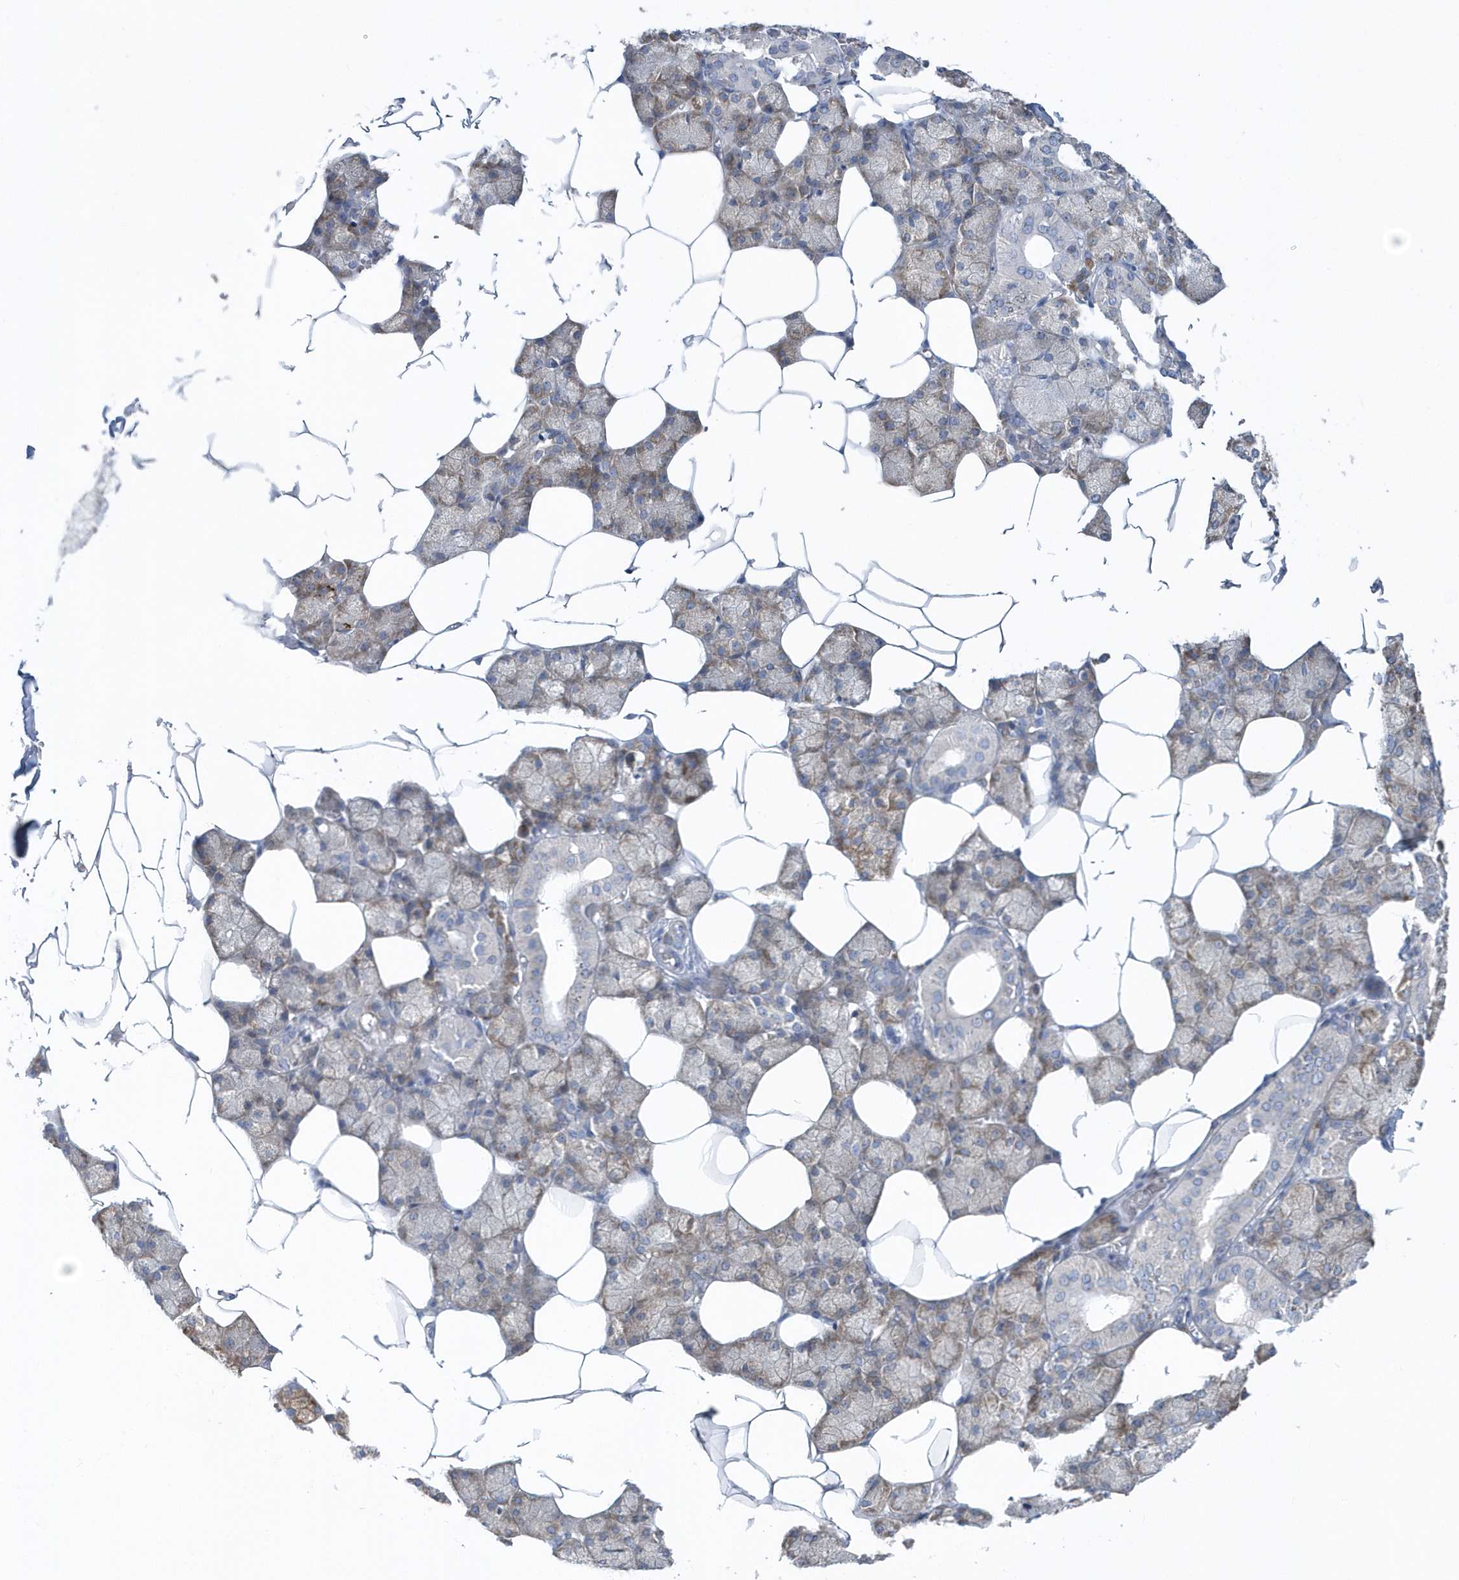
{"staining": {"intensity": "moderate", "quantity": "25%-75%", "location": "cytoplasmic/membranous"}, "tissue": "salivary gland", "cell_type": "Glandular cells", "image_type": "normal", "snomed": [{"axis": "morphology", "description": "Normal tissue, NOS"}, {"axis": "topography", "description": "Salivary gland"}], "caption": "Immunohistochemical staining of benign salivary gland demonstrates 25%-75% levels of moderate cytoplasmic/membranous protein expression in approximately 25%-75% of glandular cells.", "gene": "EIF3C", "patient": {"sex": "male", "age": 62}}